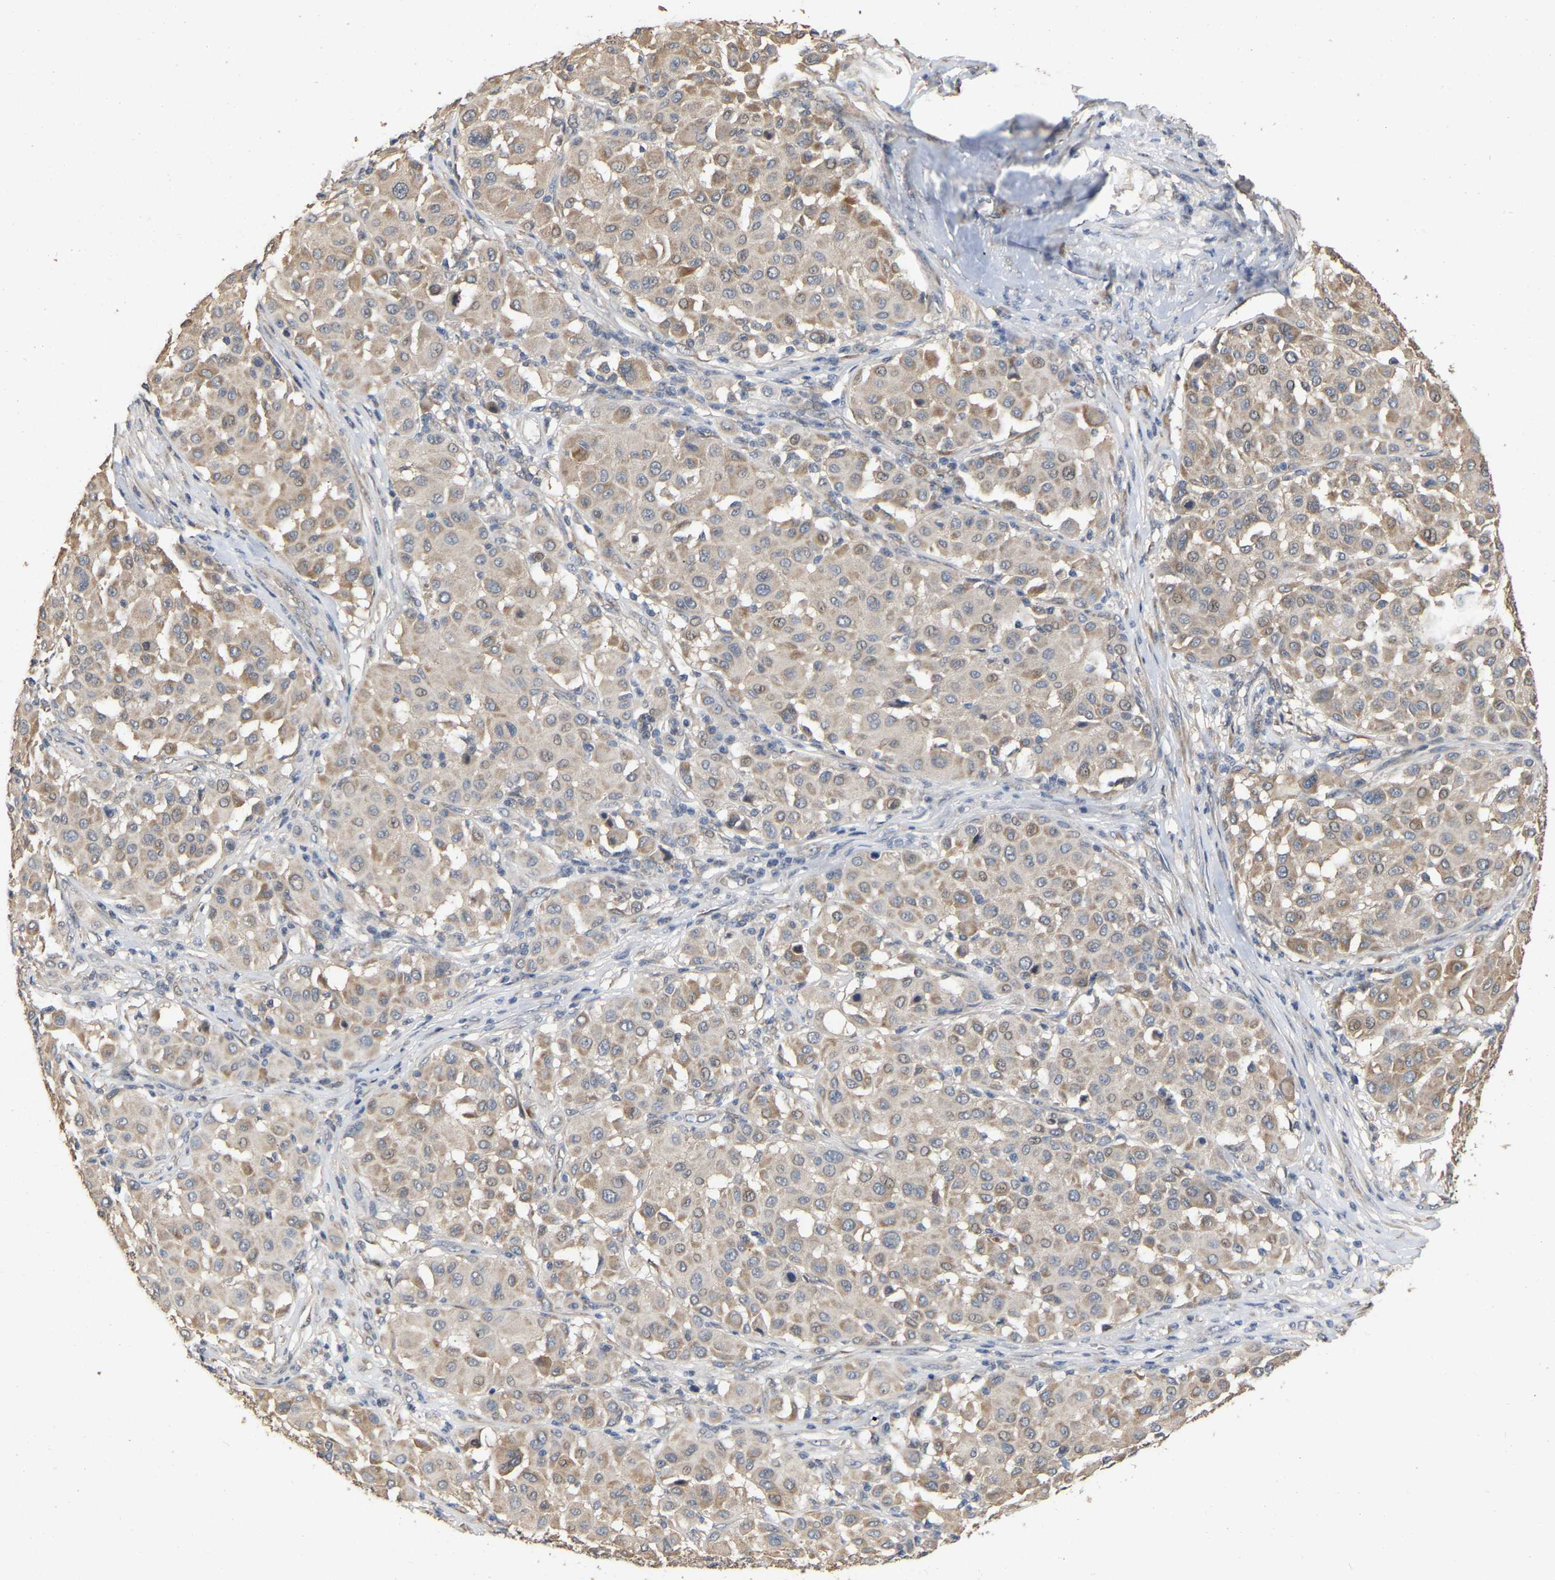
{"staining": {"intensity": "moderate", "quantity": ">75%", "location": "cytoplasmic/membranous,nuclear"}, "tissue": "melanoma", "cell_type": "Tumor cells", "image_type": "cancer", "snomed": [{"axis": "morphology", "description": "Malignant melanoma, Metastatic site"}, {"axis": "topography", "description": "Soft tissue"}], "caption": "Protein staining by immunohistochemistry shows moderate cytoplasmic/membranous and nuclear expression in about >75% of tumor cells in melanoma.", "gene": "NCS1", "patient": {"sex": "male", "age": 41}}